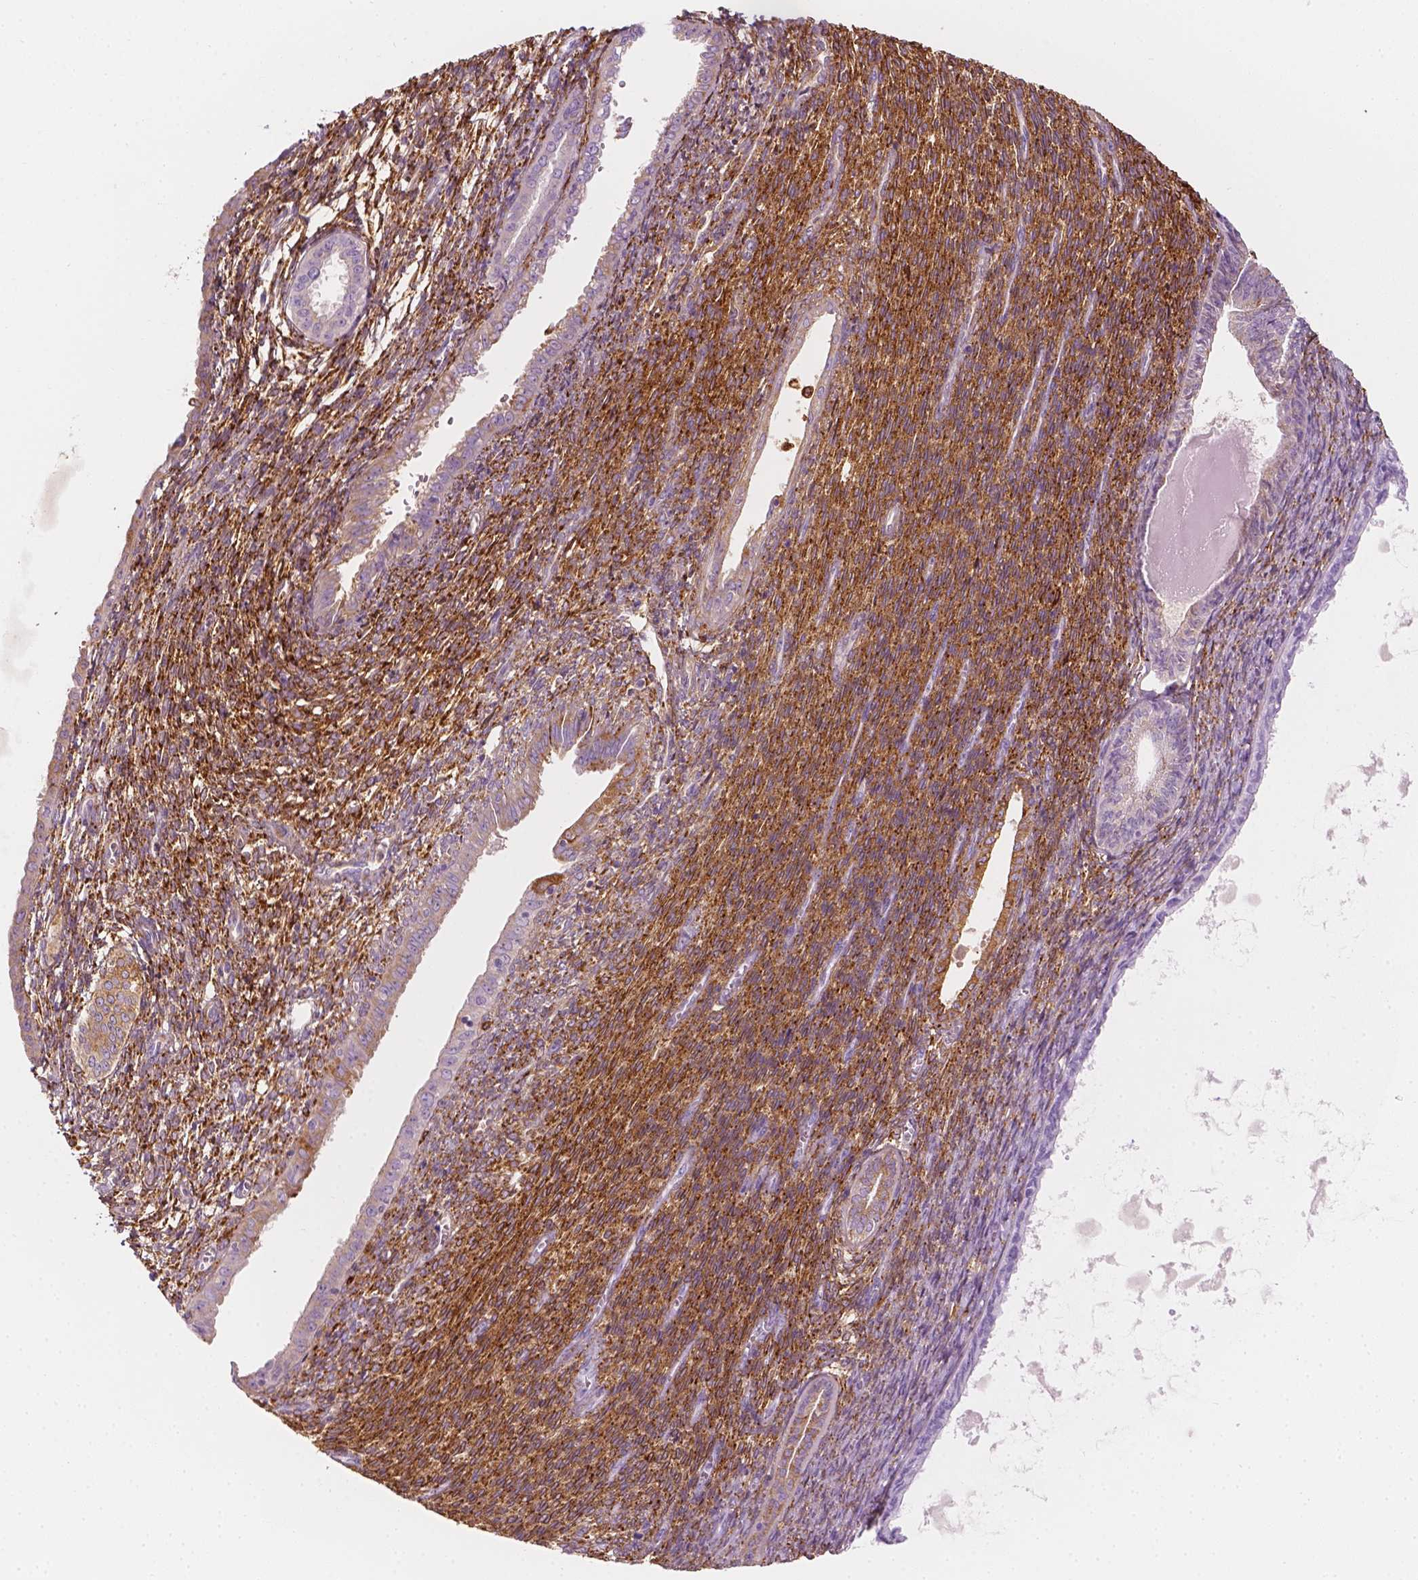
{"staining": {"intensity": "moderate", "quantity": "<25%", "location": "cytoplasmic/membranous"}, "tissue": "endometrial cancer", "cell_type": "Tumor cells", "image_type": "cancer", "snomed": [{"axis": "morphology", "description": "Adenocarcinoma, NOS"}, {"axis": "topography", "description": "Endometrium"}], "caption": "High-power microscopy captured an immunohistochemistry histopathology image of adenocarcinoma (endometrial), revealing moderate cytoplasmic/membranous expression in about <25% of tumor cells. (DAB IHC, brown staining for protein, blue staining for nuclei).", "gene": "CES1", "patient": {"sex": "female", "age": 86}}